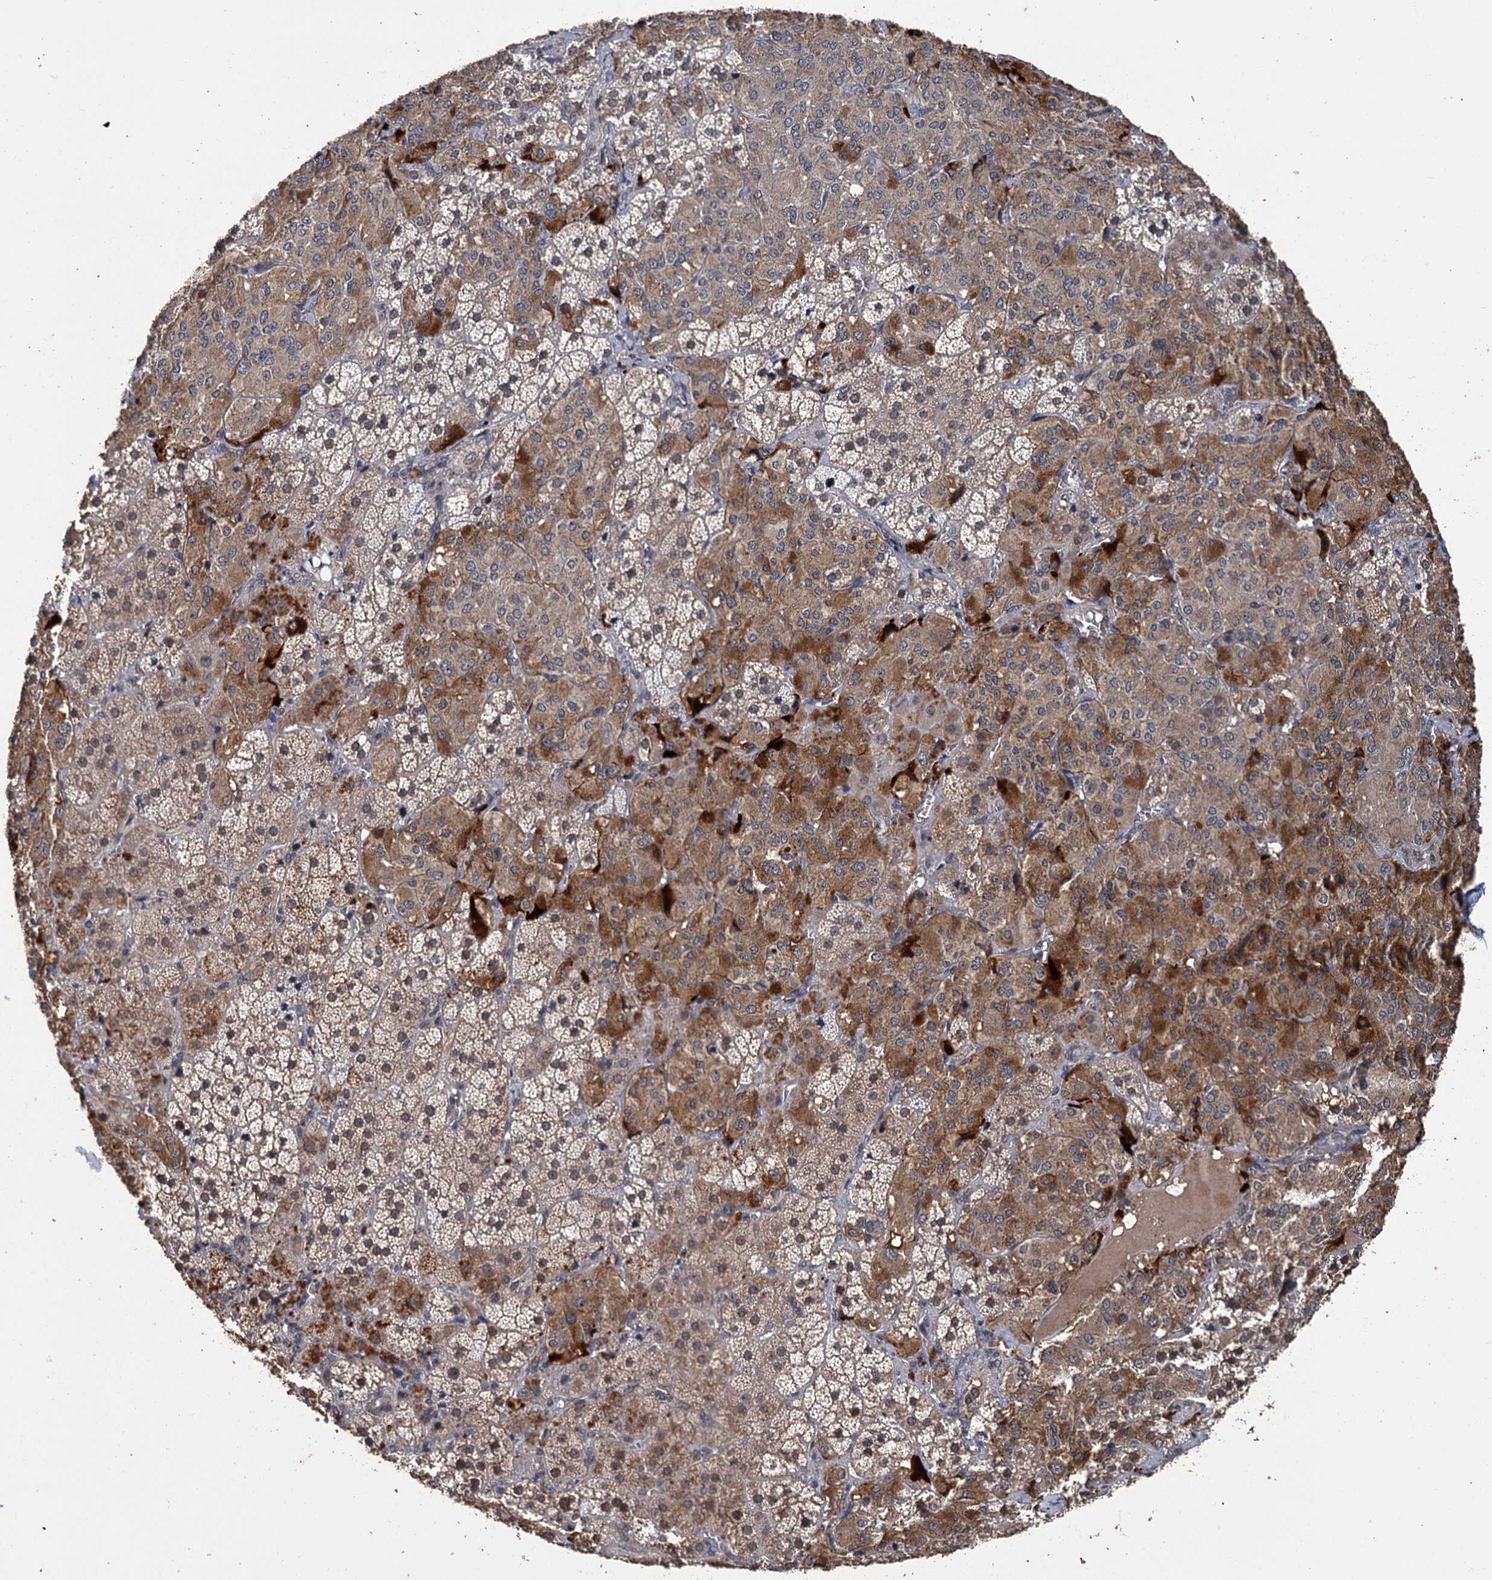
{"staining": {"intensity": "moderate", "quantity": ">75%", "location": "cytoplasmic/membranous,nuclear"}, "tissue": "adrenal gland", "cell_type": "Glandular cells", "image_type": "normal", "snomed": [{"axis": "morphology", "description": "Normal tissue, NOS"}, {"axis": "topography", "description": "Adrenal gland"}], "caption": "Immunohistochemical staining of benign adrenal gland shows moderate cytoplasmic/membranous,nuclear protein expression in approximately >75% of glandular cells.", "gene": "KANSL2", "patient": {"sex": "female", "age": 44}}